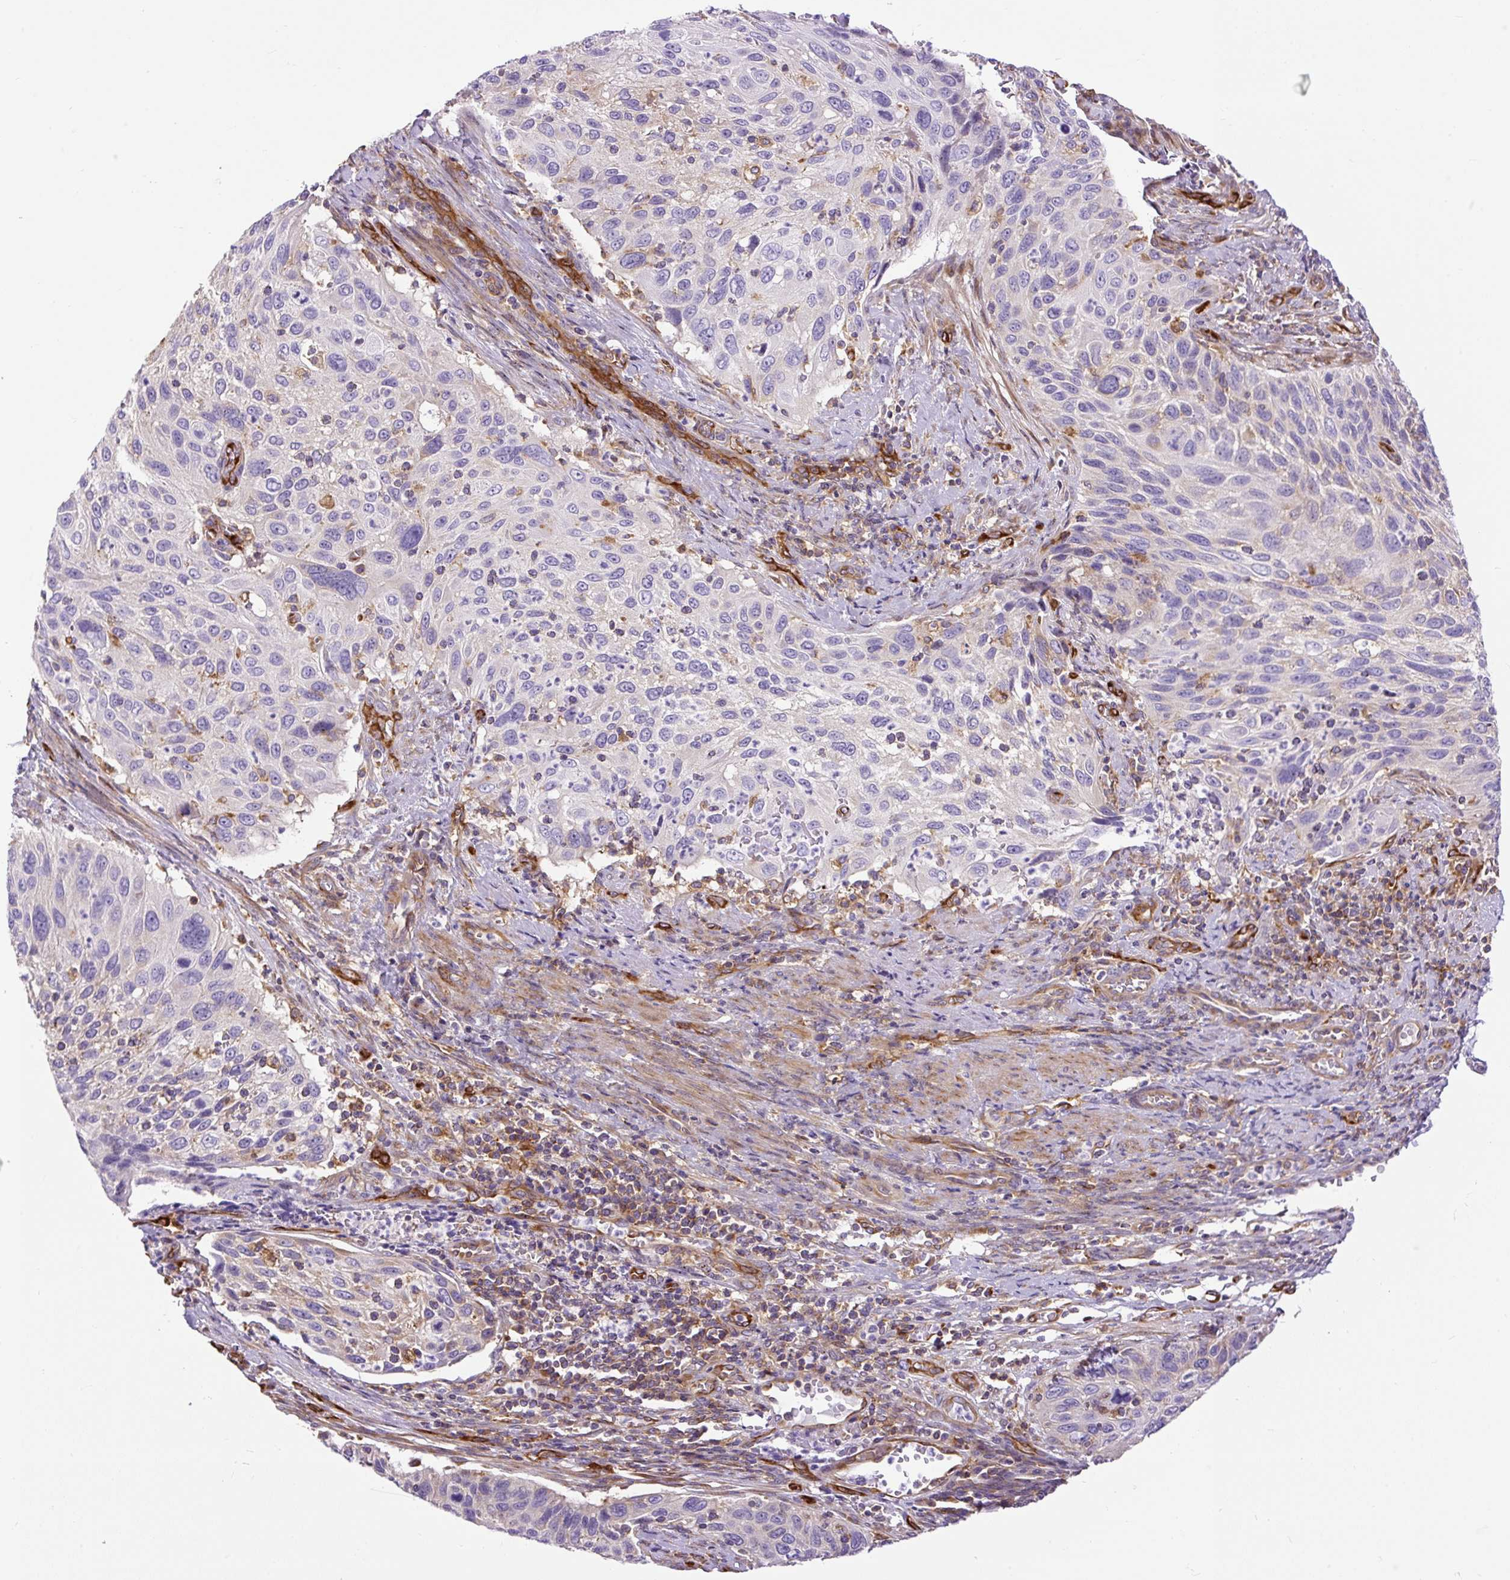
{"staining": {"intensity": "negative", "quantity": "none", "location": "none"}, "tissue": "cervical cancer", "cell_type": "Tumor cells", "image_type": "cancer", "snomed": [{"axis": "morphology", "description": "Squamous cell carcinoma, NOS"}, {"axis": "topography", "description": "Cervix"}], "caption": "Image shows no protein positivity in tumor cells of cervical squamous cell carcinoma tissue.", "gene": "MAP1S", "patient": {"sex": "female", "age": 70}}